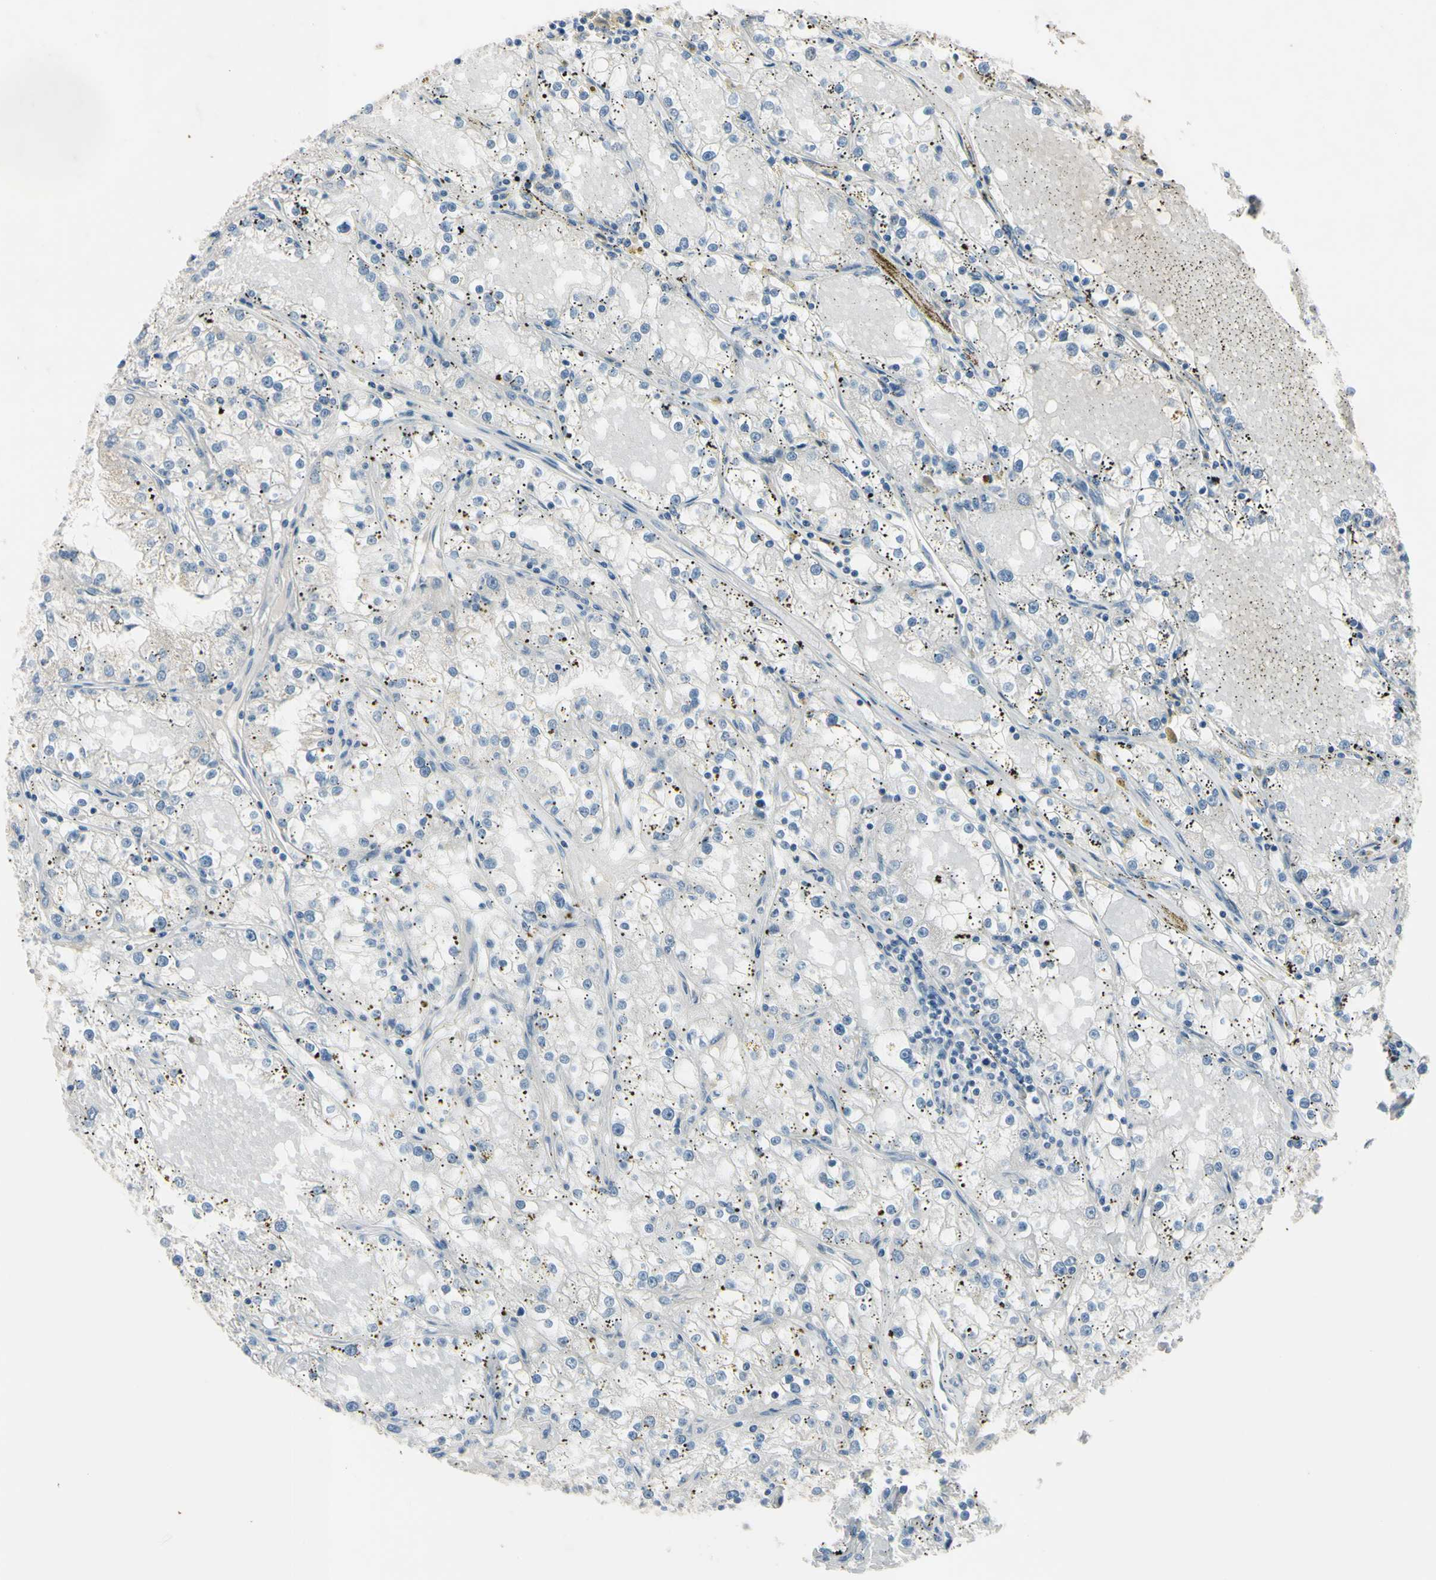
{"staining": {"intensity": "negative", "quantity": "none", "location": "none"}, "tissue": "renal cancer", "cell_type": "Tumor cells", "image_type": "cancer", "snomed": [{"axis": "morphology", "description": "Adenocarcinoma, NOS"}, {"axis": "topography", "description": "Kidney"}], "caption": "Immunohistochemistry (IHC) photomicrograph of adenocarcinoma (renal) stained for a protein (brown), which exhibits no expression in tumor cells.", "gene": "AATK", "patient": {"sex": "male", "age": 56}}